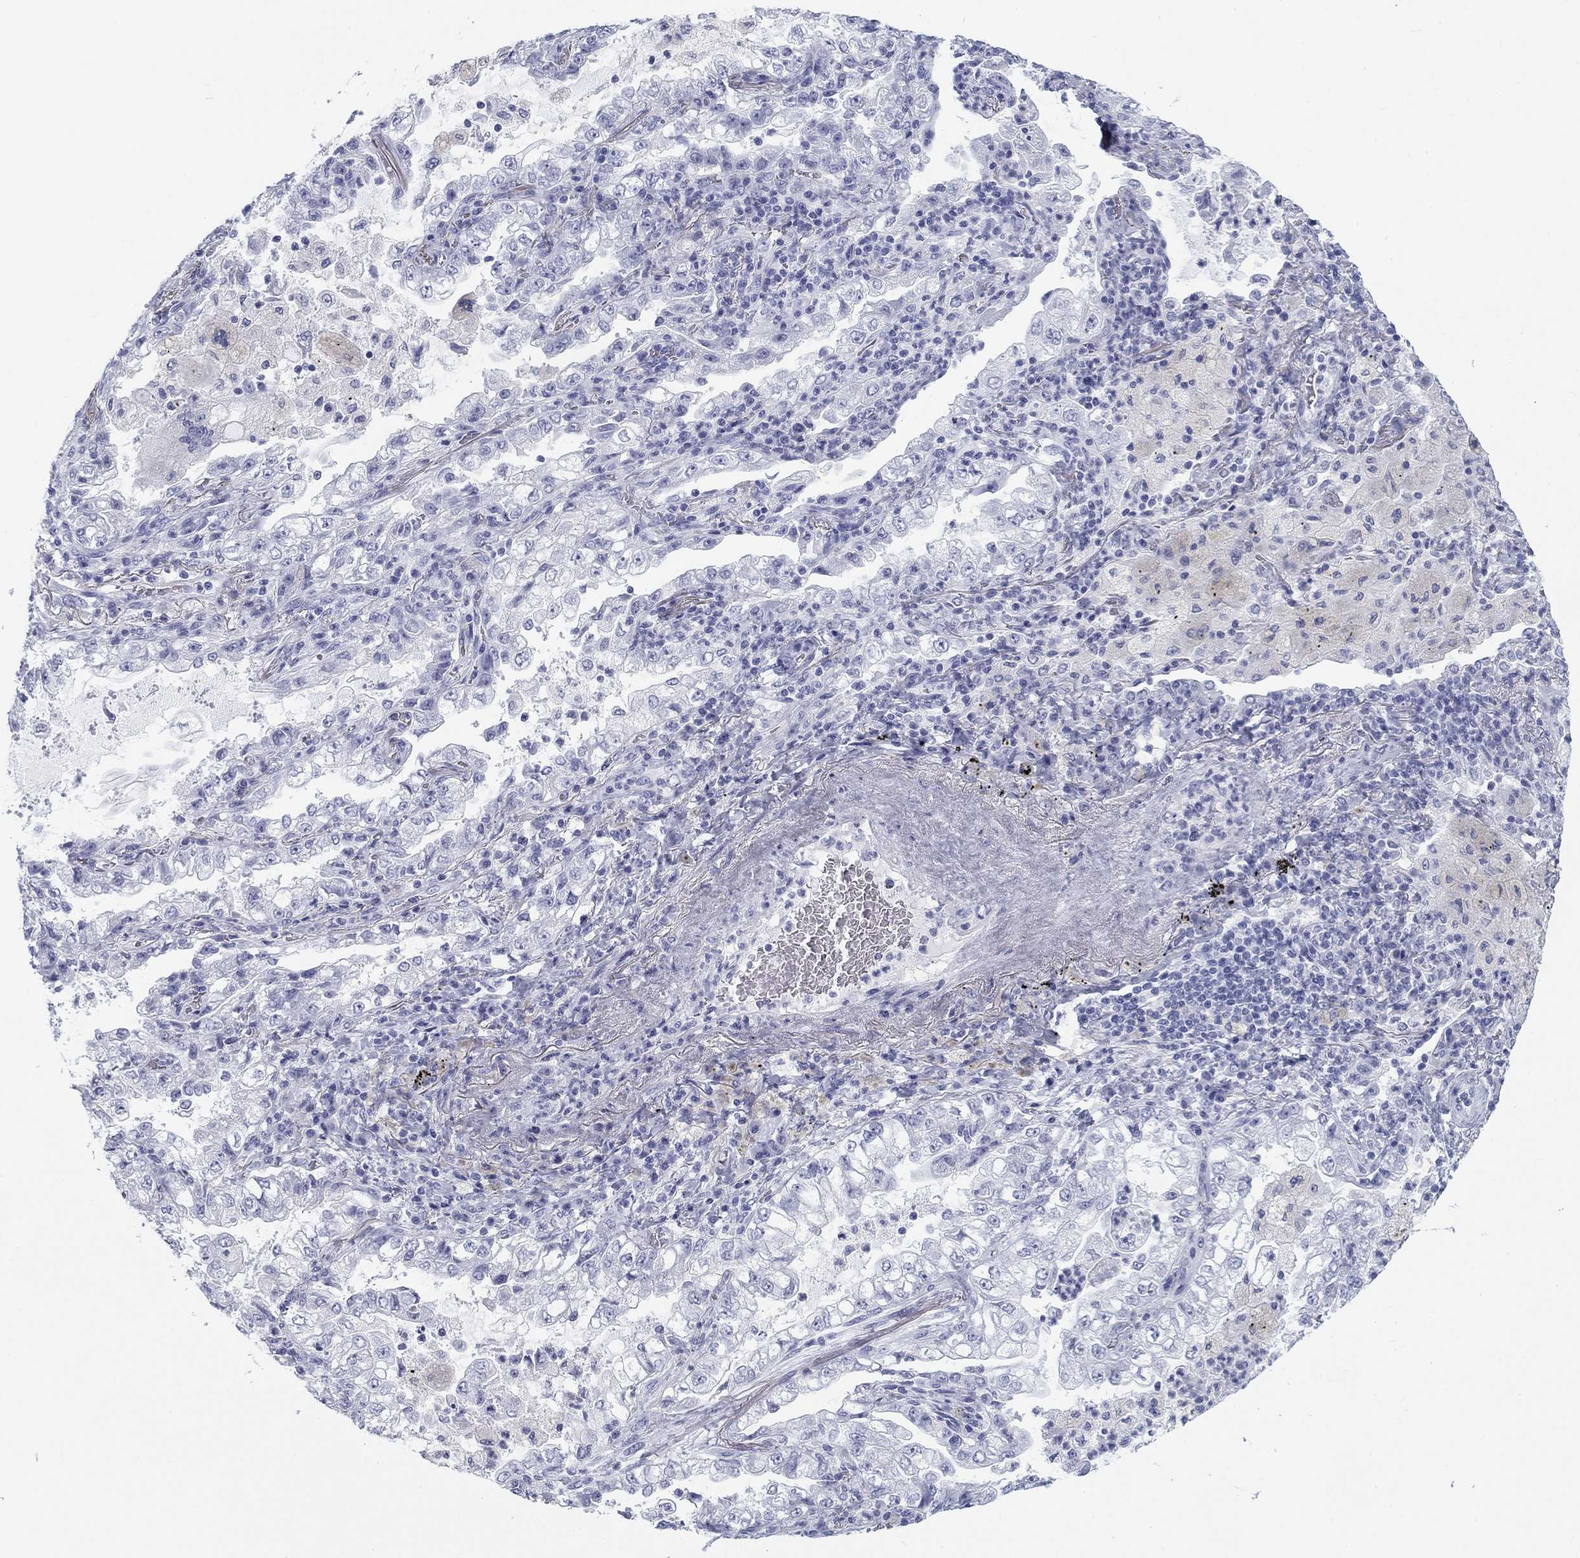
{"staining": {"intensity": "negative", "quantity": "none", "location": "none"}, "tissue": "lung cancer", "cell_type": "Tumor cells", "image_type": "cancer", "snomed": [{"axis": "morphology", "description": "Adenocarcinoma, NOS"}, {"axis": "topography", "description": "Lung"}], "caption": "The image reveals no staining of tumor cells in adenocarcinoma (lung).", "gene": "CALB1", "patient": {"sex": "female", "age": 73}}